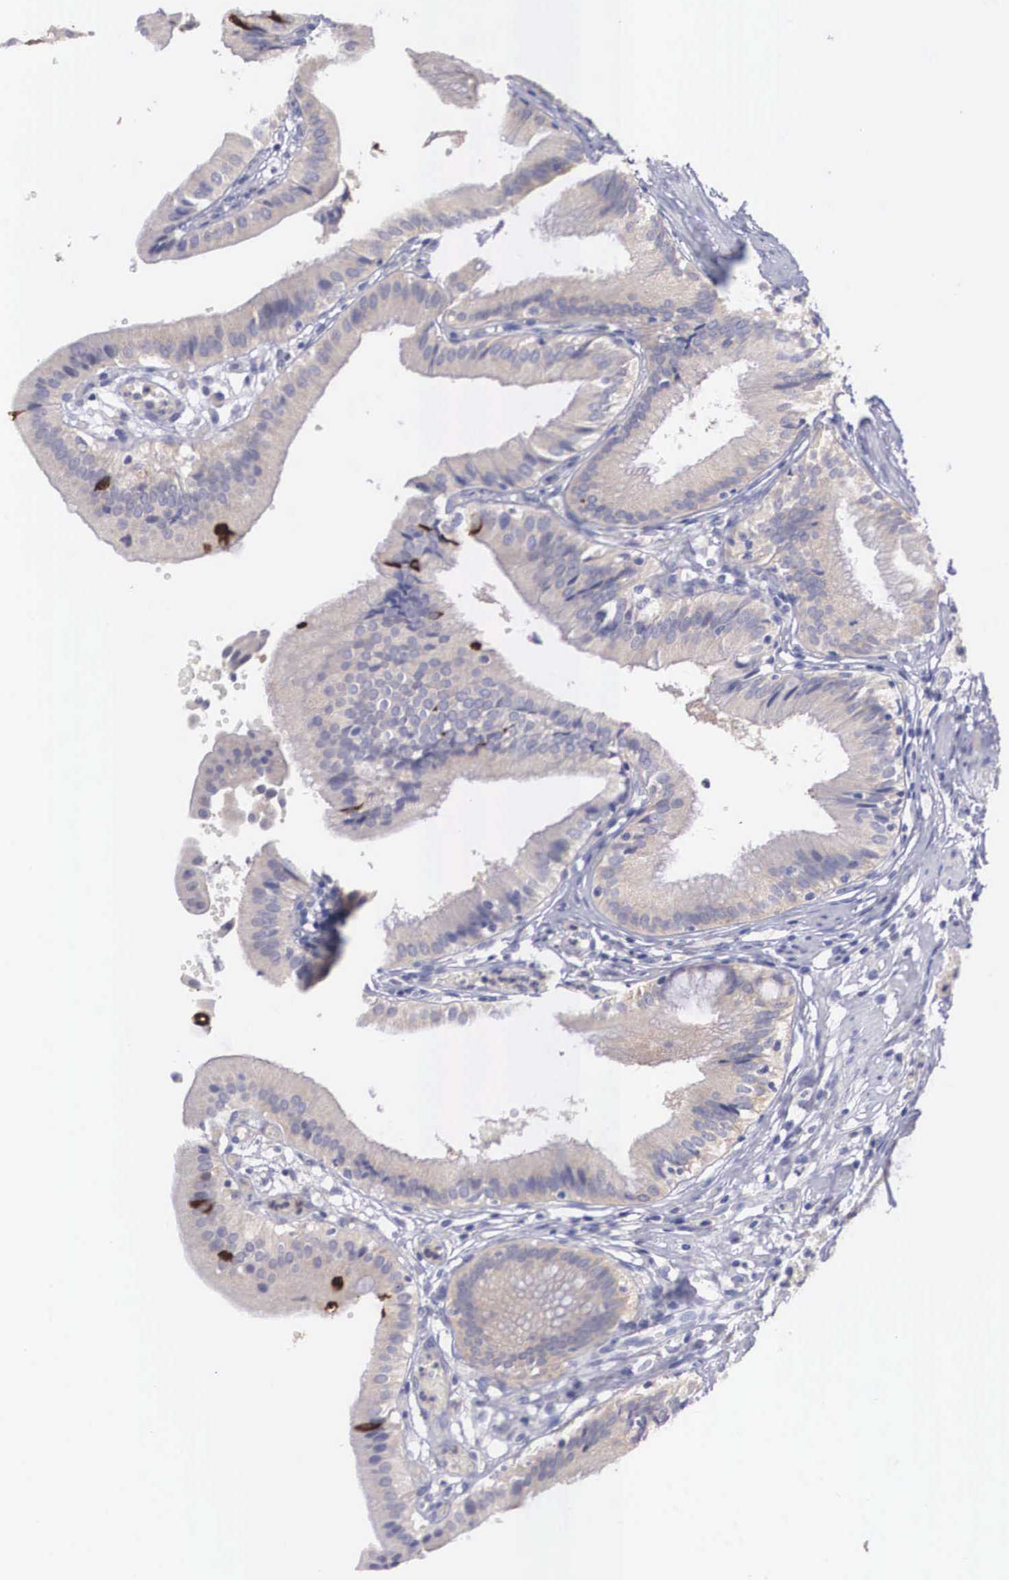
{"staining": {"intensity": "strong", "quantity": "<25%", "location": "cytoplasmic/membranous"}, "tissue": "gallbladder", "cell_type": "Glandular cells", "image_type": "normal", "snomed": [{"axis": "morphology", "description": "Normal tissue, NOS"}, {"axis": "topography", "description": "Gallbladder"}], "caption": "Glandular cells demonstrate medium levels of strong cytoplasmic/membranous staining in approximately <25% of cells in normal human gallbladder.", "gene": "REPS2", "patient": {"sex": "male", "age": 28}}